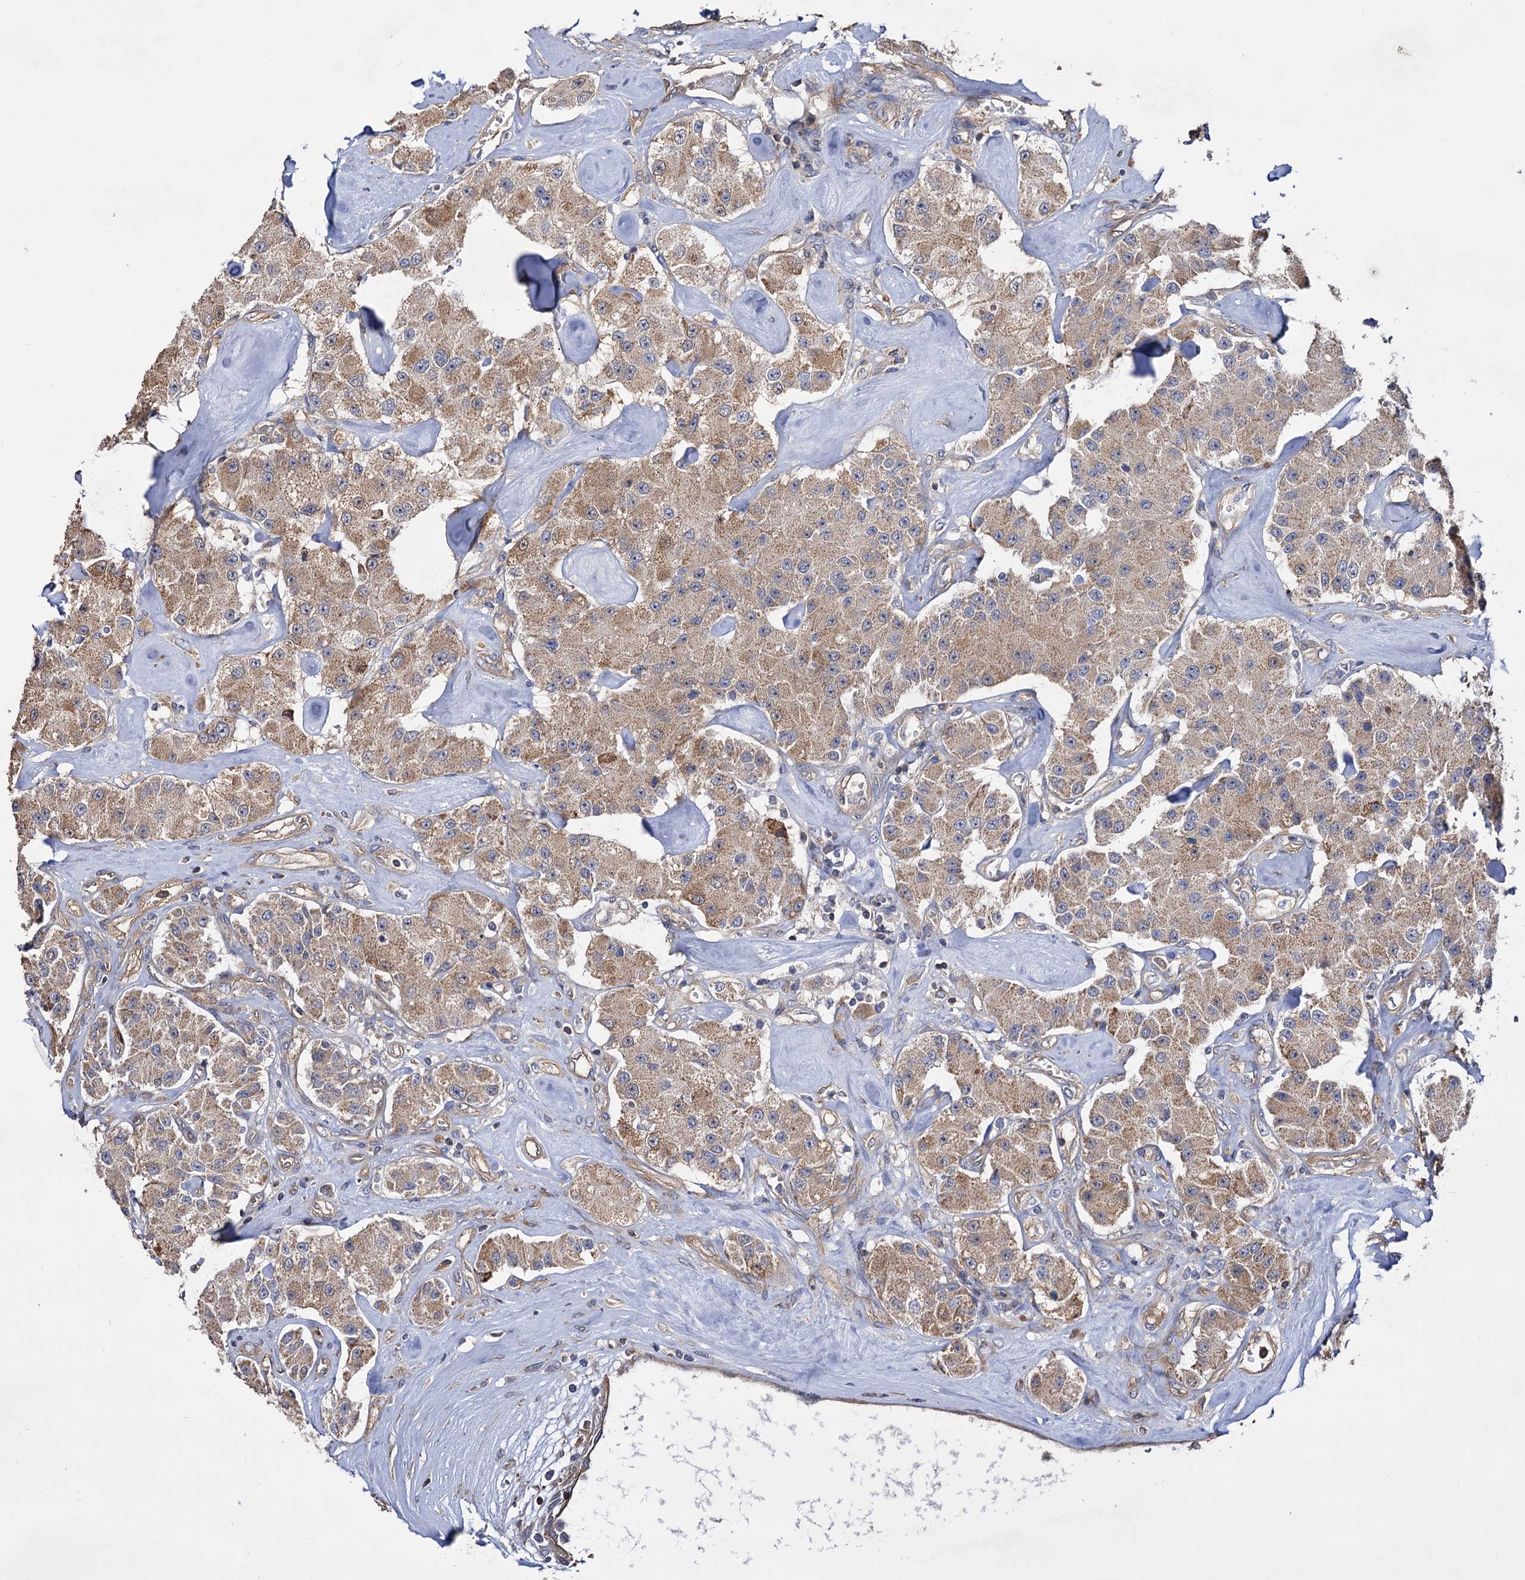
{"staining": {"intensity": "moderate", "quantity": ">75%", "location": "cytoplasmic/membranous"}, "tissue": "carcinoid", "cell_type": "Tumor cells", "image_type": "cancer", "snomed": [{"axis": "morphology", "description": "Carcinoid, malignant, NOS"}, {"axis": "topography", "description": "Pancreas"}], "caption": "Malignant carcinoid tissue demonstrates moderate cytoplasmic/membranous positivity in about >75% of tumor cells, visualized by immunohistochemistry.", "gene": "IDI1", "patient": {"sex": "male", "age": 41}}